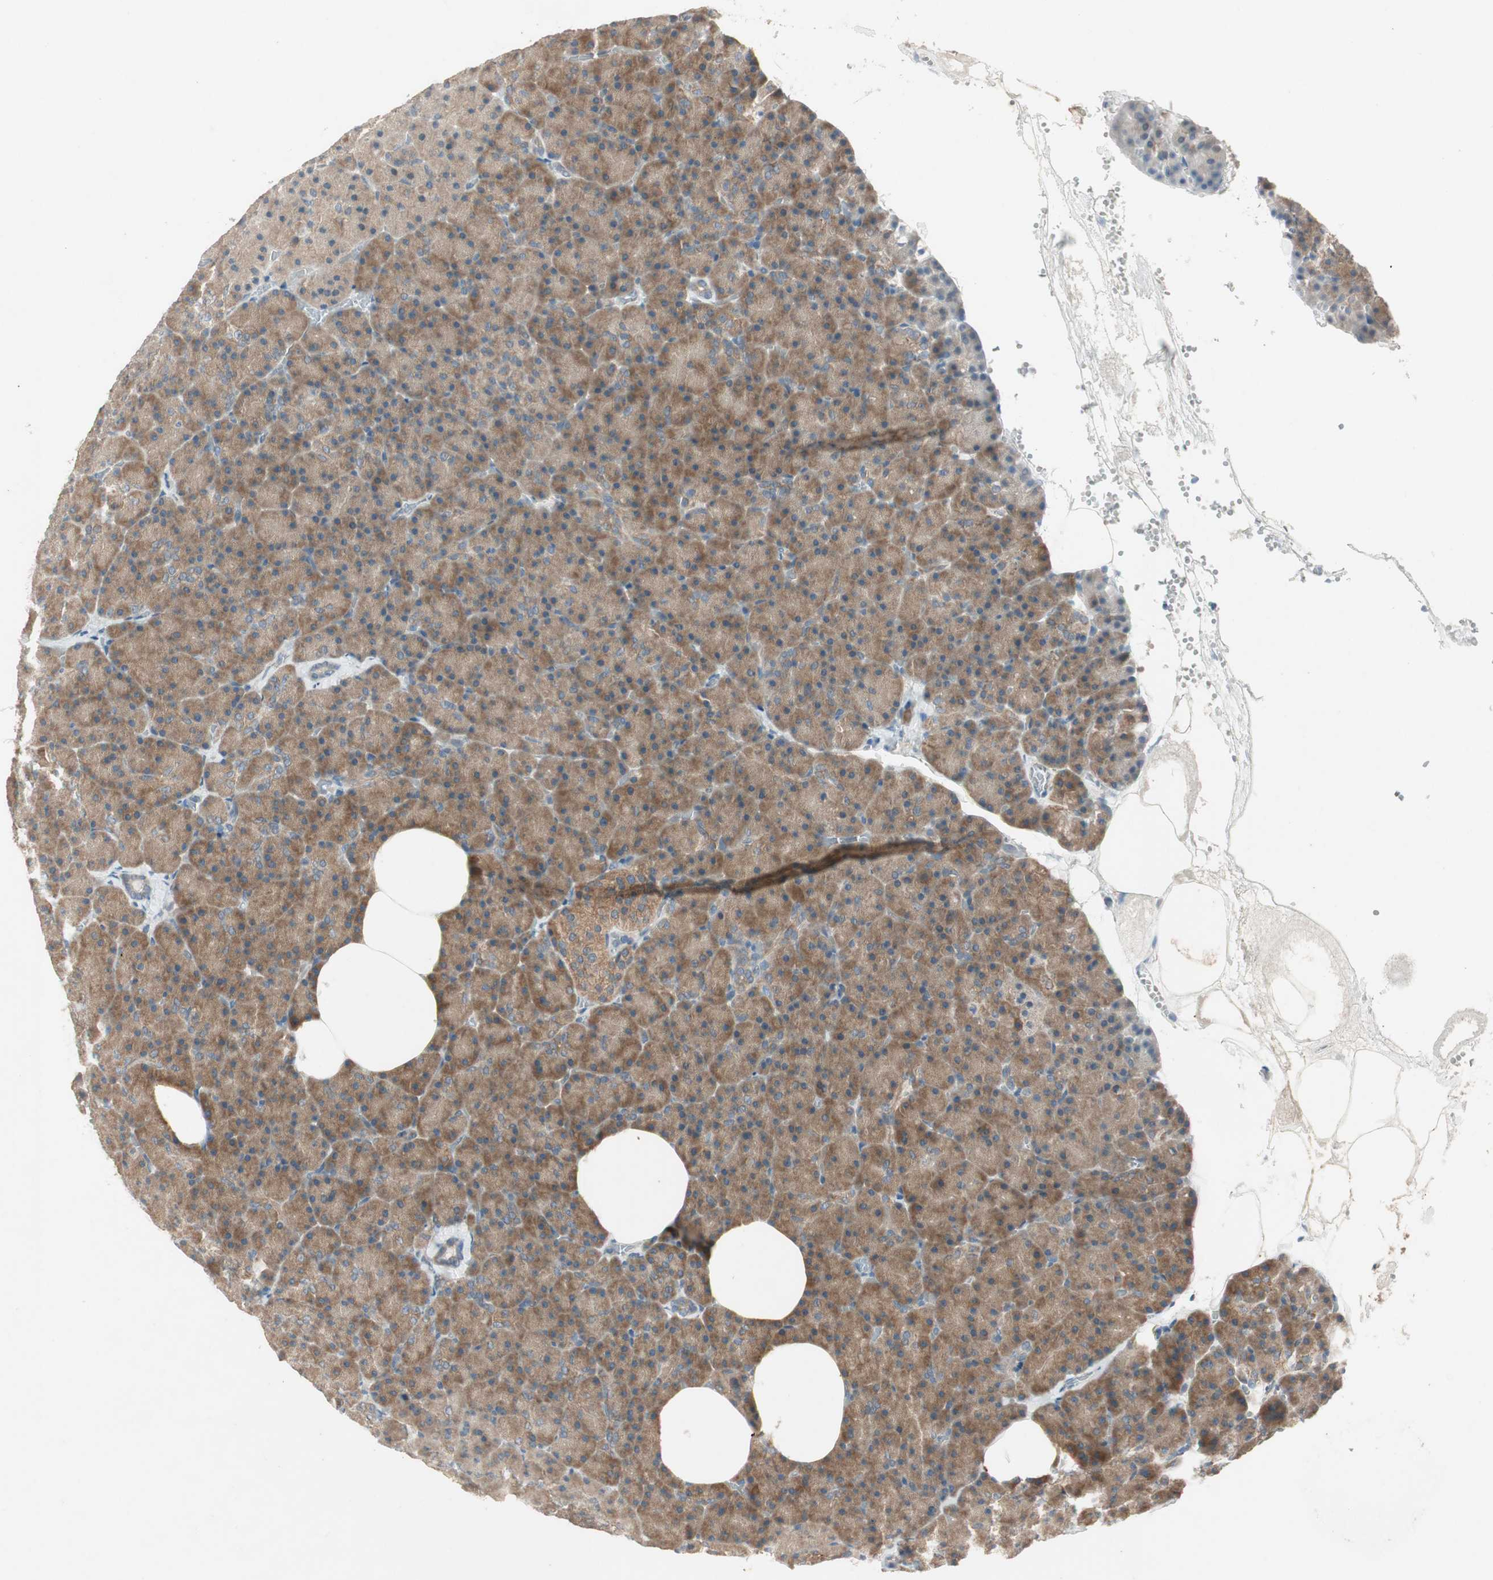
{"staining": {"intensity": "moderate", "quantity": ">75%", "location": "cytoplasmic/membranous"}, "tissue": "pancreas", "cell_type": "Exocrine glandular cells", "image_type": "normal", "snomed": [{"axis": "morphology", "description": "Normal tissue, NOS"}, {"axis": "topography", "description": "Pancreas"}], "caption": "Brown immunohistochemical staining in benign pancreas demonstrates moderate cytoplasmic/membranous staining in about >75% of exocrine glandular cells. Using DAB (3,3'-diaminobenzidine) (brown) and hematoxylin (blue) stains, captured at high magnification using brightfield microscopy.", "gene": "NCLN", "patient": {"sex": "female", "age": 35}}